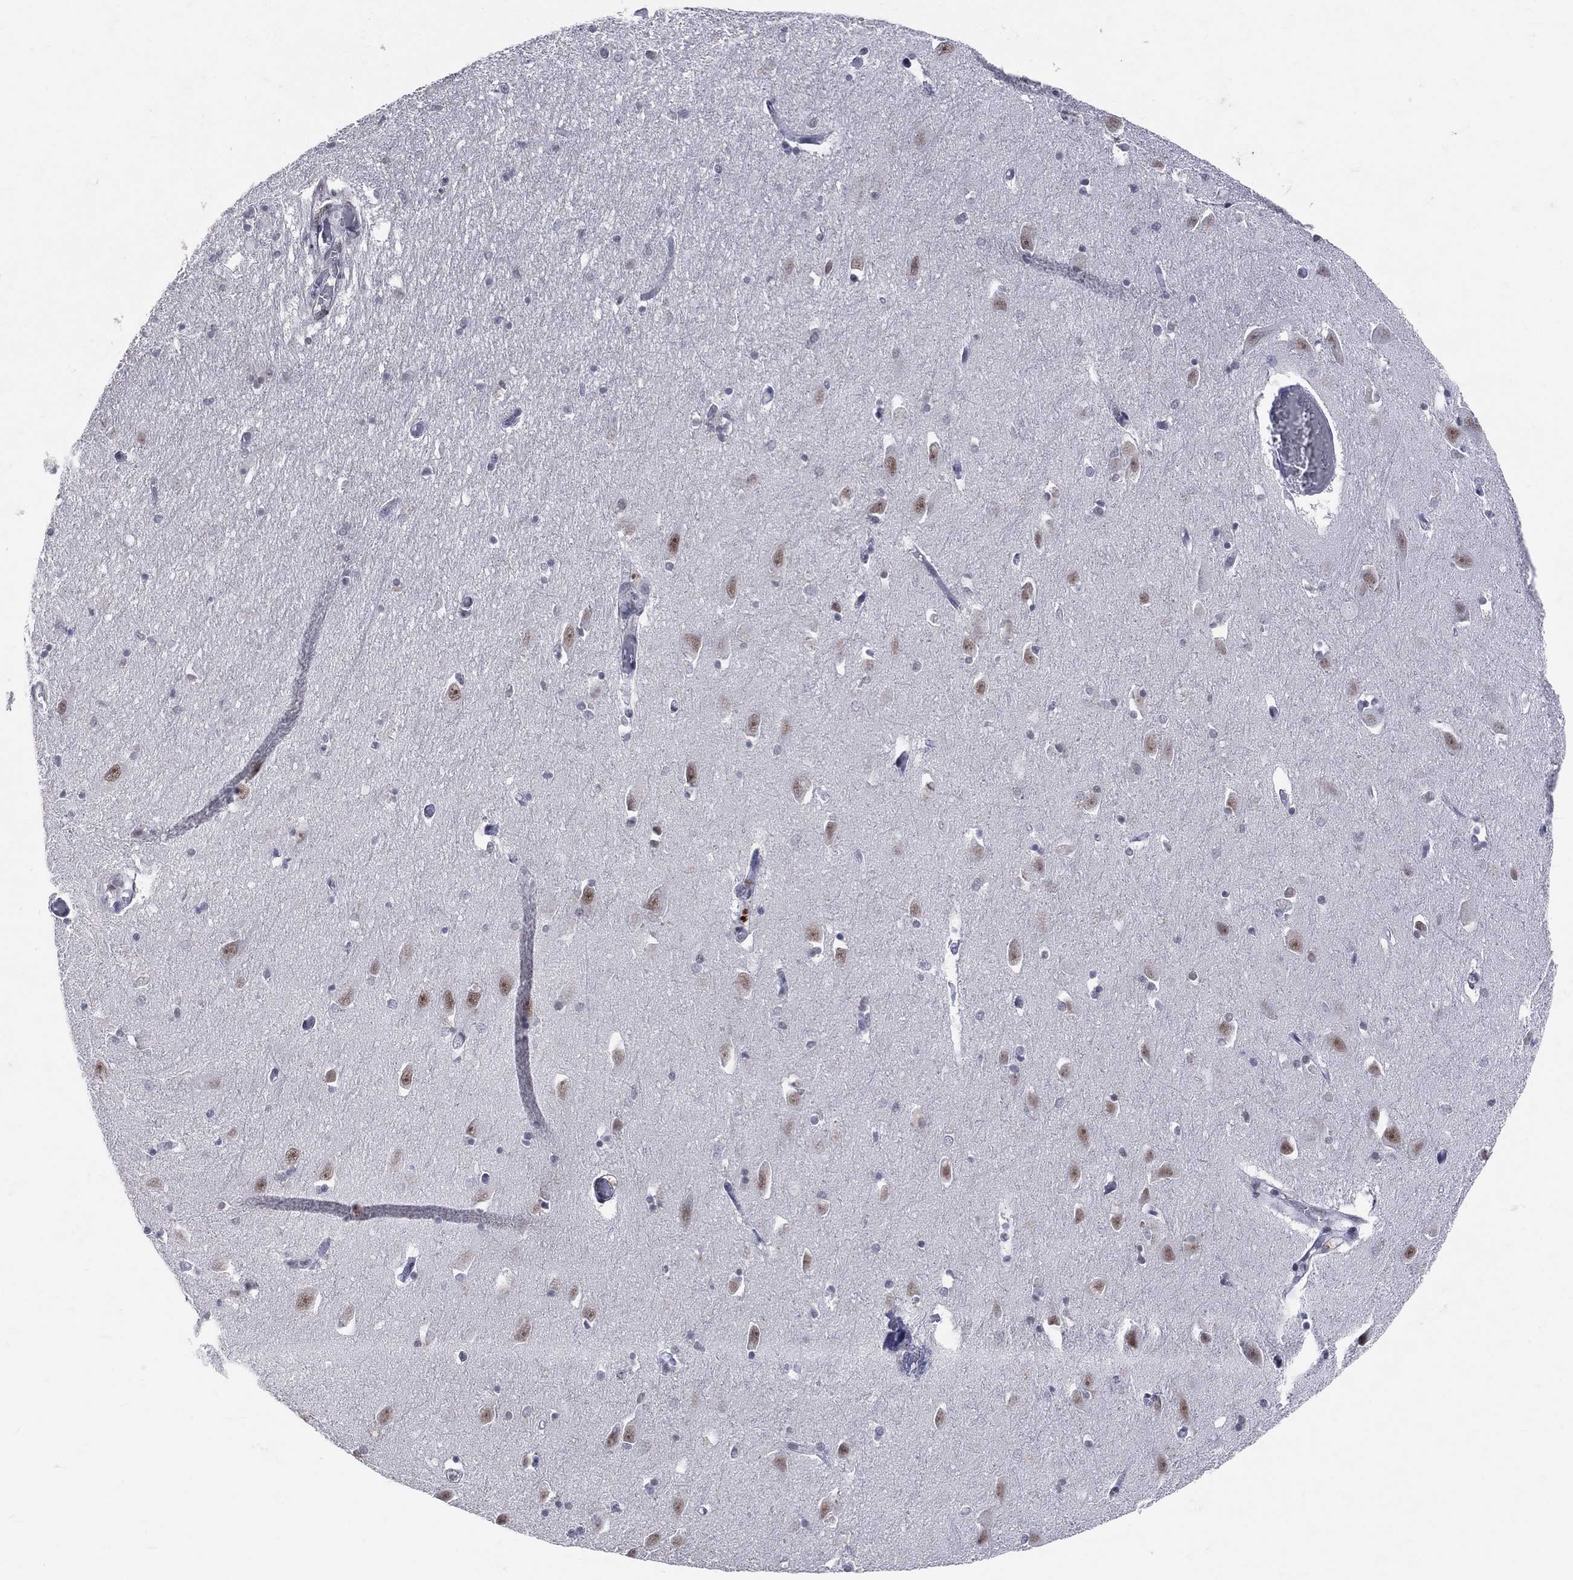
{"staining": {"intensity": "strong", "quantity": "<25%", "location": "nuclear"}, "tissue": "hippocampus", "cell_type": "Glial cells", "image_type": "normal", "snomed": [{"axis": "morphology", "description": "Normal tissue, NOS"}, {"axis": "topography", "description": "Lateral ventricle wall"}, {"axis": "topography", "description": "Hippocampus"}], "caption": "Immunohistochemical staining of benign hippocampus shows <25% levels of strong nuclear protein positivity in approximately <25% of glial cells.", "gene": "CDK7", "patient": {"sex": "female", "age": 63}}